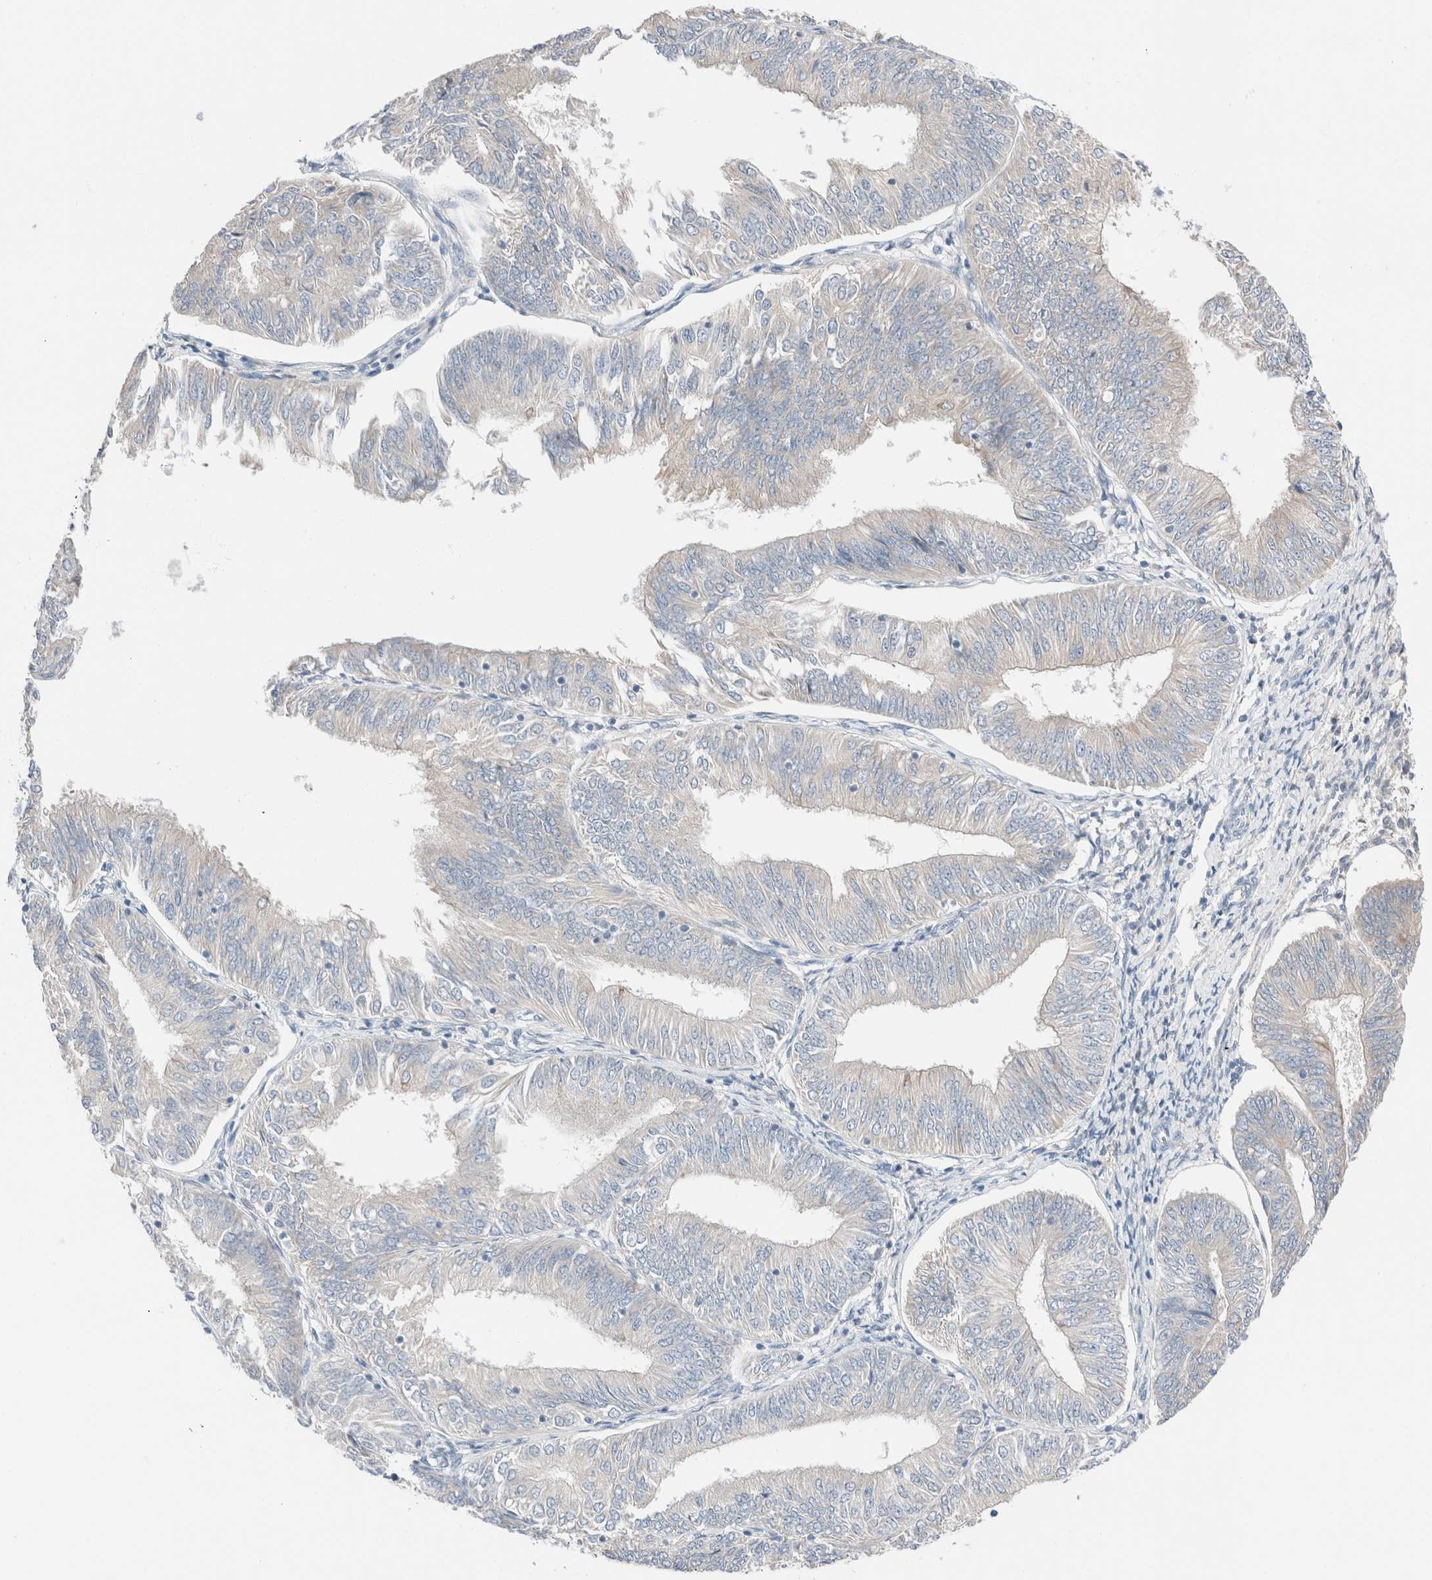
{"staining": {"intensity": "negative", "quantity": "none", "location": "none"}, "tissue": "endometrial cancer", "cell_type": "Tumor cells", "image_type": "cancer", "snomed": [{"axis": "morphology", "description": "Adenocarcinoma, NOS"}, {"axis": "topography", "description": "Endometrium"}], "caption": "Immunohistochemical staining of human endometrial adenocarcinoma exhibits no significant expression in tumor cells.", "gene": "PCM1", "patient": {"sex": "female", "age": 58}}